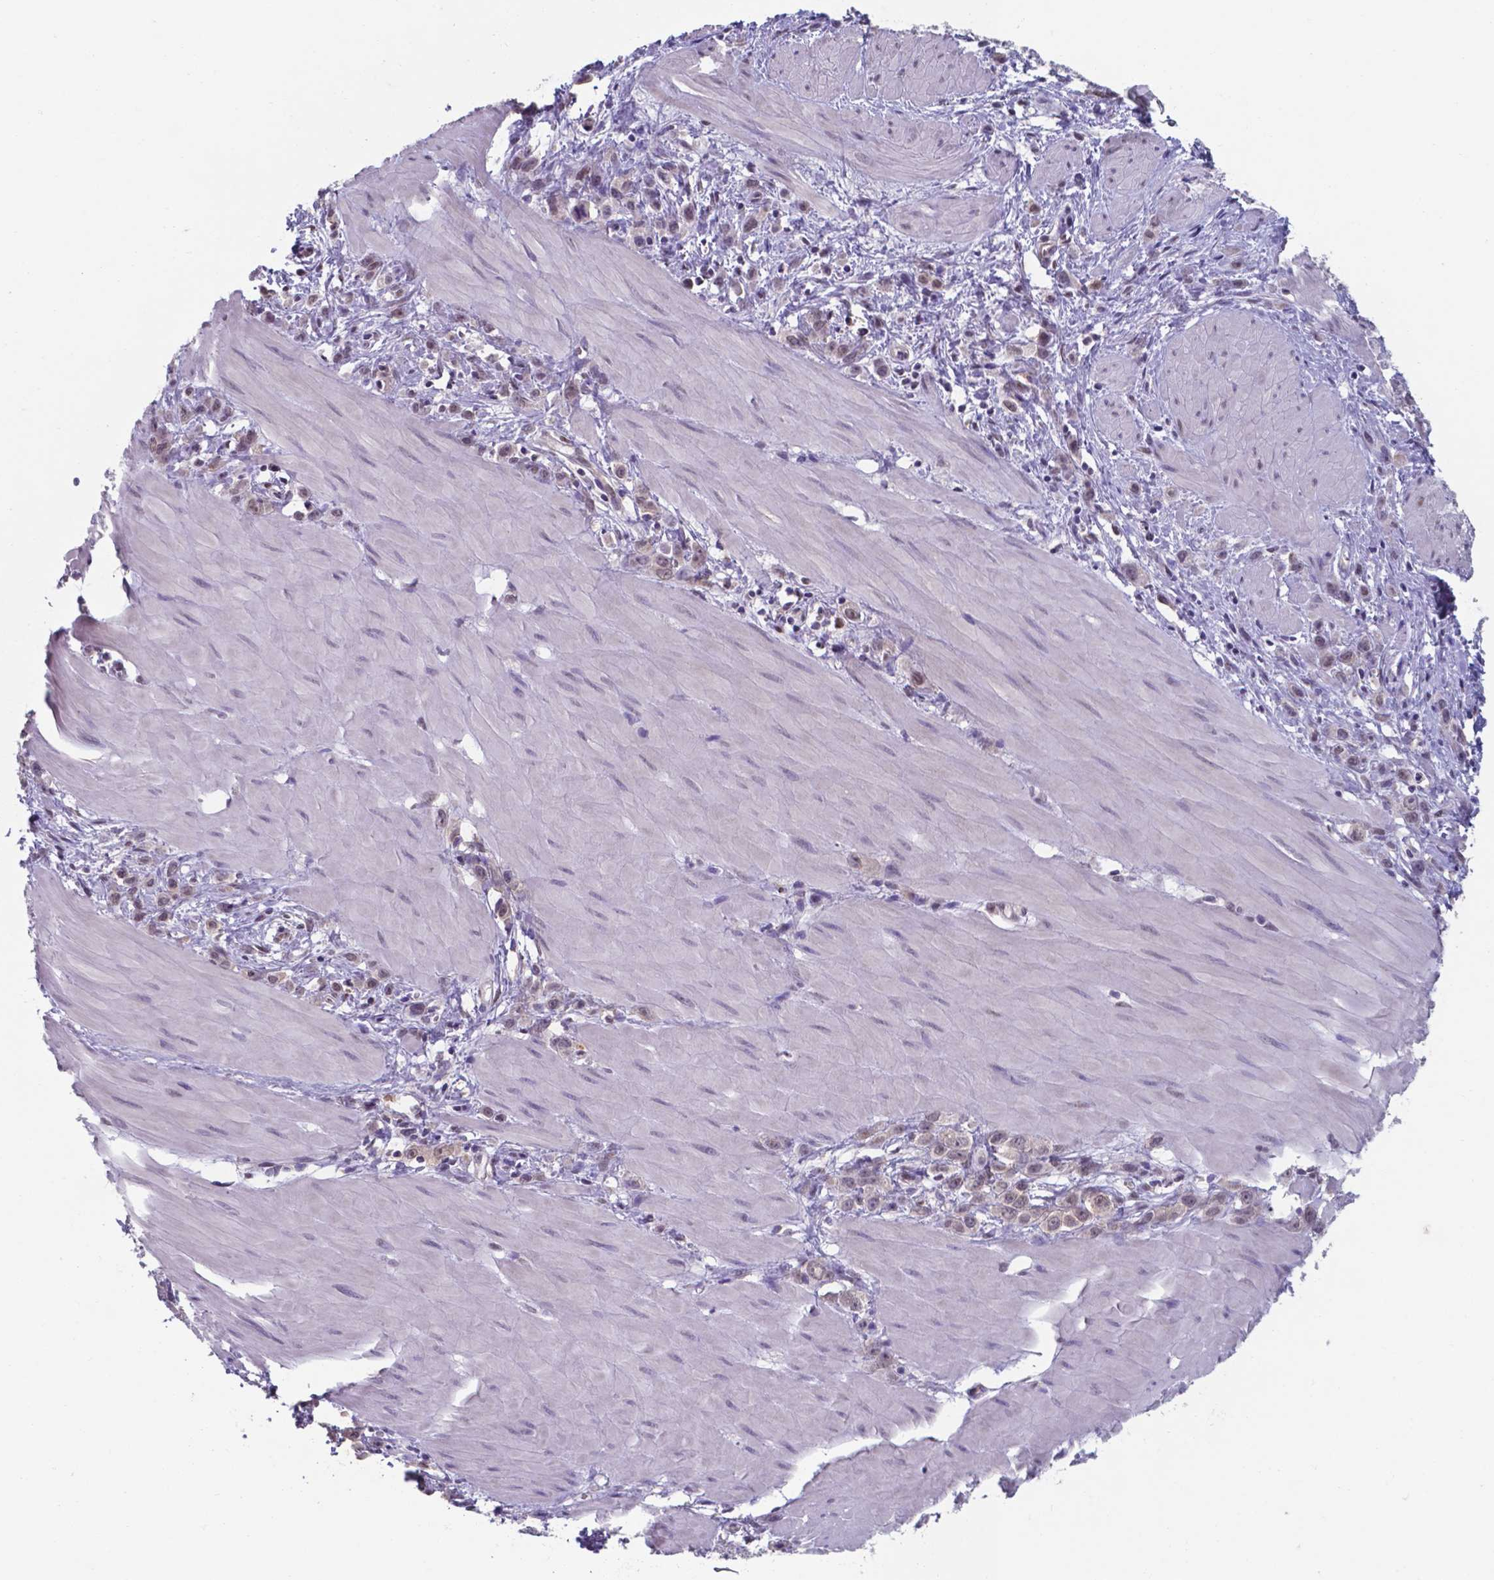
{"staining": {"intensity": "weak", "quantity": ">75%", "location": "nuclear"}, "tissue": "stomach cancer", "cell_type": "Tumor cells", "image_type": "cancer", "snomed": [{"axis": "morphology", "description": "Adenocarcinoma, NOS"}, {"axis": "topography", "description": "Stomach"}], "caption": "An image of stomach adenocarcinoma stained for a protein exhibits weak nuclear brown staining in tumor cells.", "gene": "UBE2E2", "patient": {"sex": "male", "age": 47}}